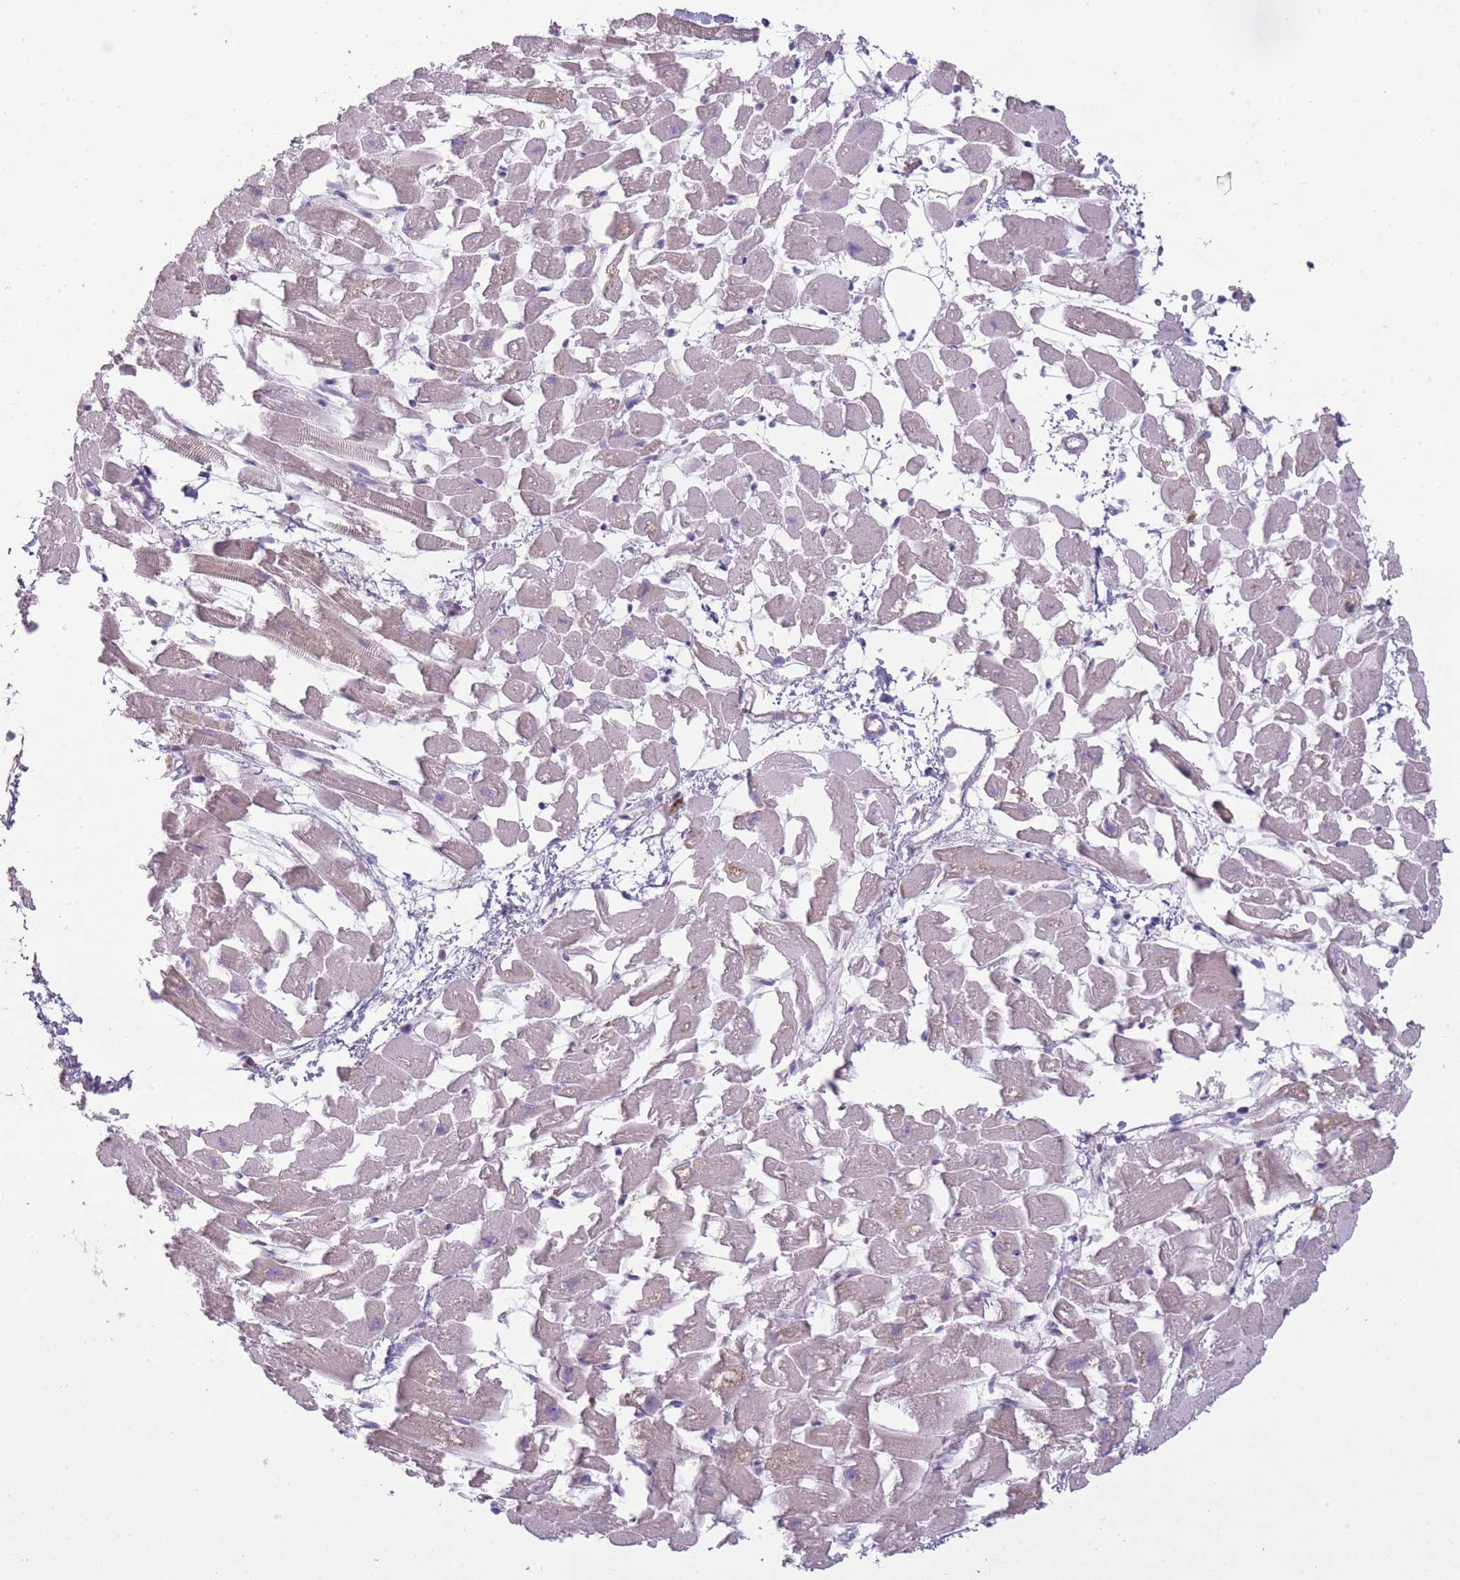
{"staining": {"intensity": "weak", "quantity": "25%-75%", "location": "cytoplasmic/membranous"}, "tissue": "heart muscle", "cell_type": "Cardiomyocytes", "image_type": "normal", "snomed": [{"axis": "morphology", "description": "Normal tissue, NOS"}, {"axis": "topography", "description": "Heart"}], "caption": "Immunohistochemical staining of normal heart muscle exhibits weak cytoplasmic/membranous protein positivity in about 25%-75% of cardiomyocytes. The staining was performed using DAB (3,3'-diaminobenzidine) to visualize the protein expression in brown, while the nuclei were stained in blue with hematoxylin (Magnification: 20x).", "gene": "LGALS9B", "patient": {"sex": "female", "age": 64}}